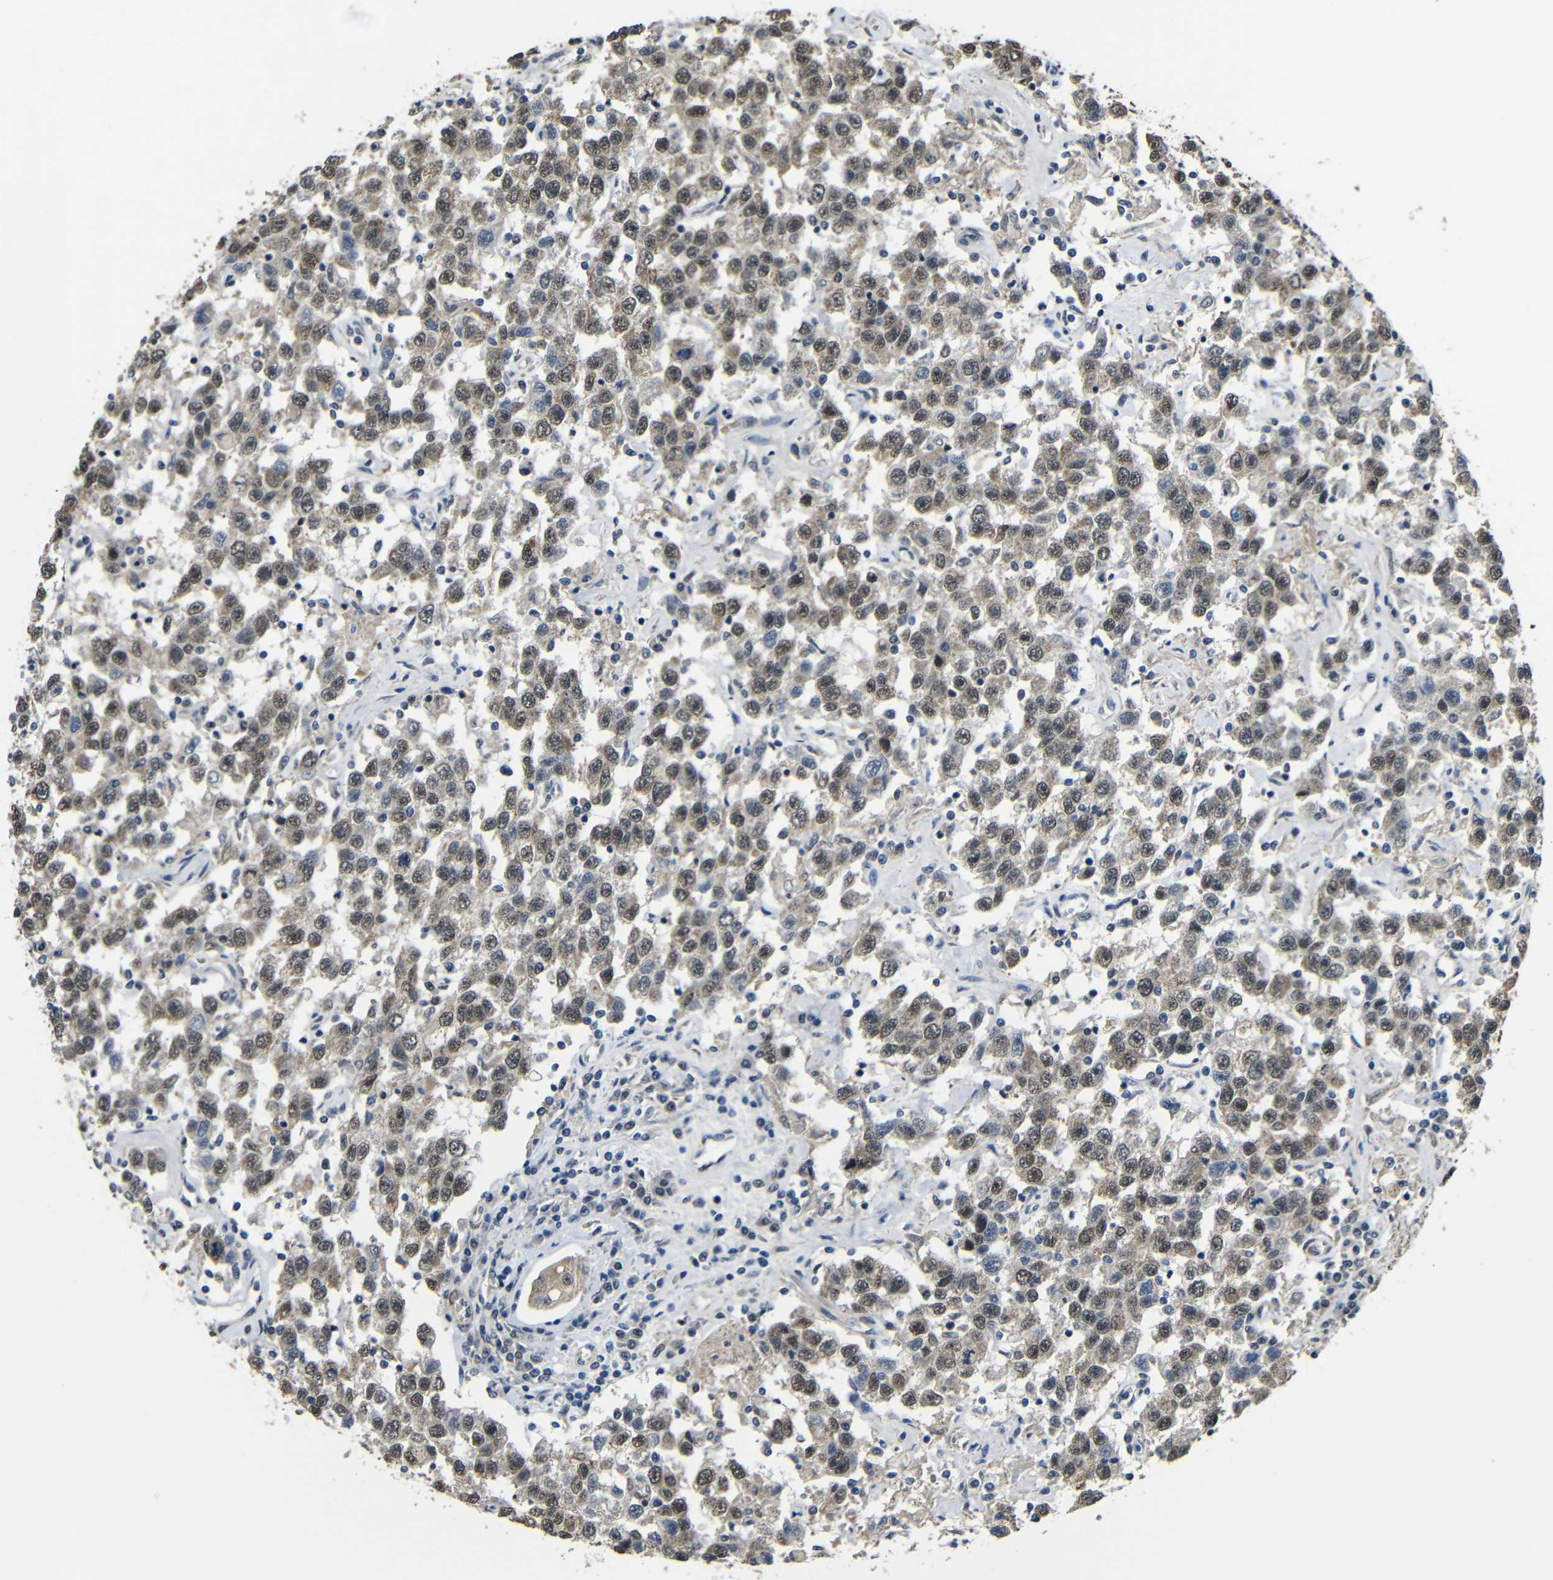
{"staining": {"intensity": "weak", "quantity": "25%-75%", "location": "cytoplasmic/membranous"}, "tissue": "testis cancer", "cell_type": "Tumor cells", "image_type": "cancer", "snomed": [{"axis": "morphology", "description": "Seminoma, NOS"}, {"axis": "topography", "description": "Testis"}], "caption": "There is low levels of weak cytoplasmic/membranous expression in tumor cells of testis seminoma, as demonstrated by immunohistochemical staining (brown color).", "gene": "FAM172A", "patient": {"sex": "male", "age": 41}}